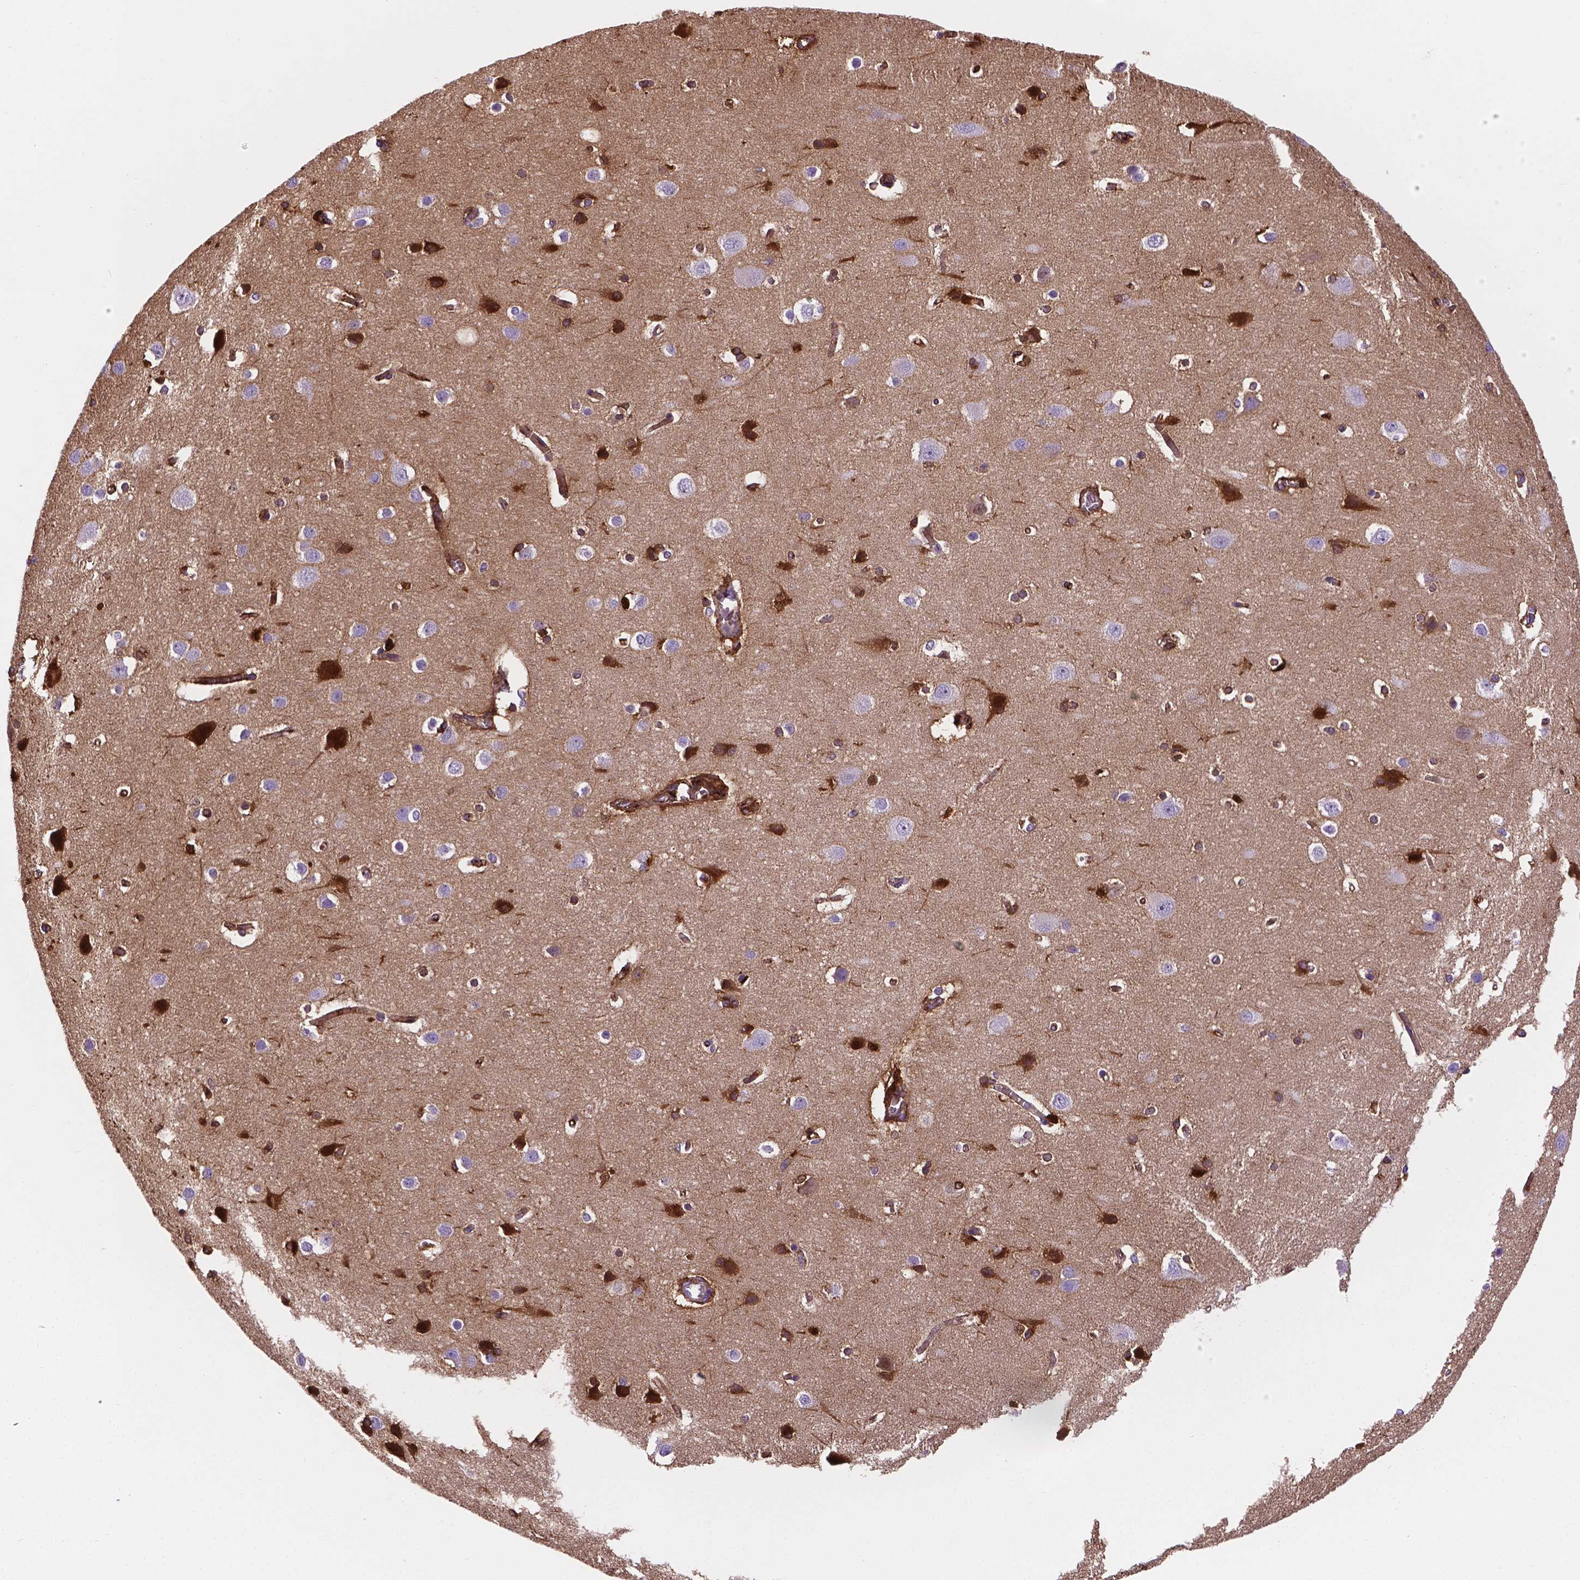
{"staining": {"intensity": "strong", "quantity": "25%-75%", "location": "cytoplasmic/membranous"}, "tissue": "cerebral cortex", "cell_type": "Endothelial cells", "image_type": "normal", "snomed": [{"axis": "morphology", "description": "Normal tissue, NOS"}, {"axis": "topography", "description": "Cerebral cortex"}], "caption": "Approximately 25%-75% of endothelial cells in unremarkable cerebral cortex display strong cytoplasmic/membranous protein staining as visualized by brown immunohistochemical staining.", "gene": "APOE", "patient": {"sex": "male", "age": 37}}